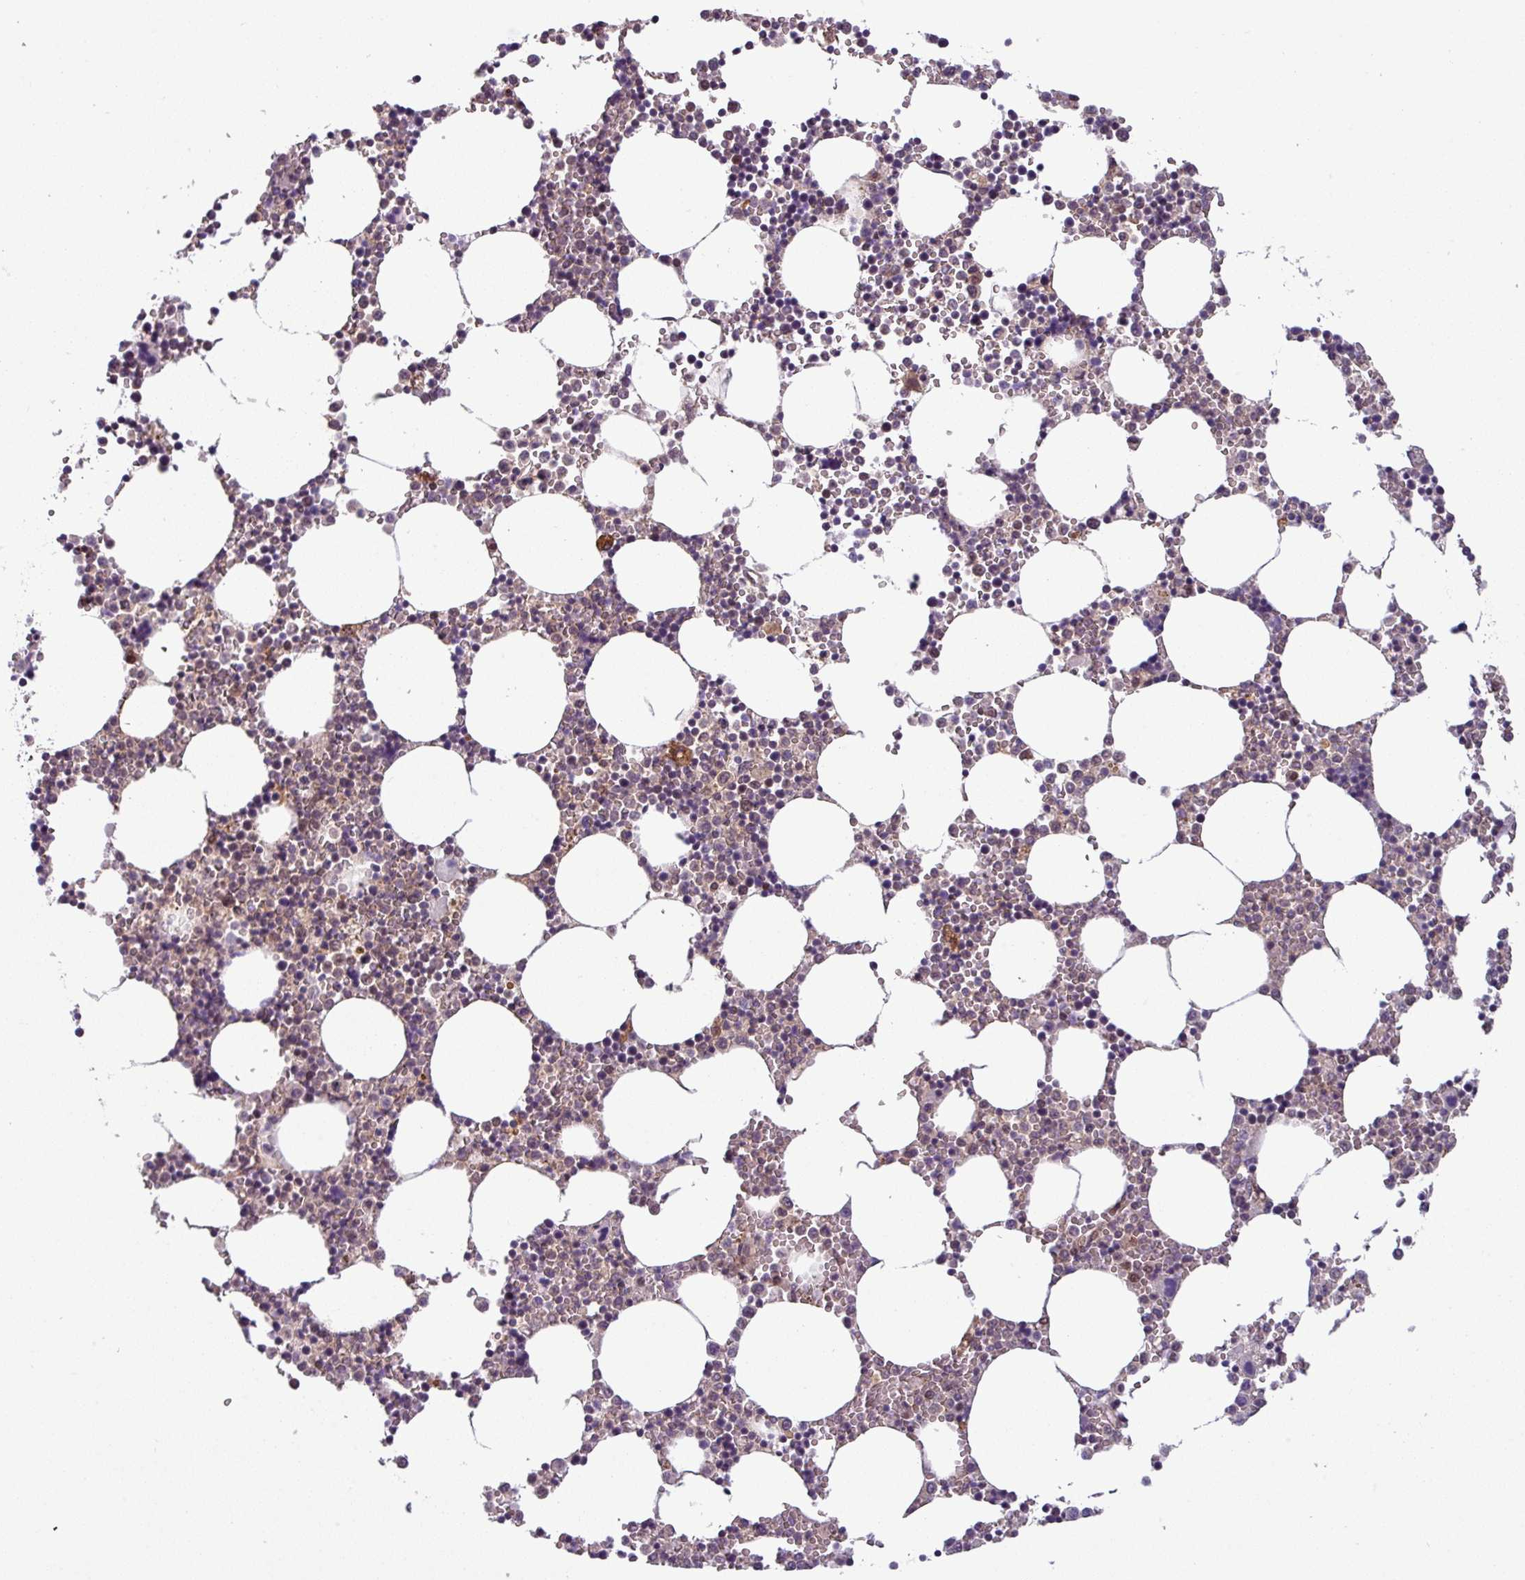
{"staining": {"intensity": "moderate", "quantity": "<25%", "location": "cytoplasmic/membranous"}, "tissue": "bone marrow", "cell_type": "Hematopoietic cells", "image_type": "normal", "snomed": [{"axis": "morphology", "description": "Normal tissue, NOS"}, {"axis": "topography", "description": "Bone marrow"}], "caption": "Benign bone marrow reveals moderate cytoplasmic/membranous positivity in approximately <25% of hematopoietic cells, visualized by immunohistochemistry.", "gene": "NPFFR1", "patient": {"sex": "female", "age": 64}}